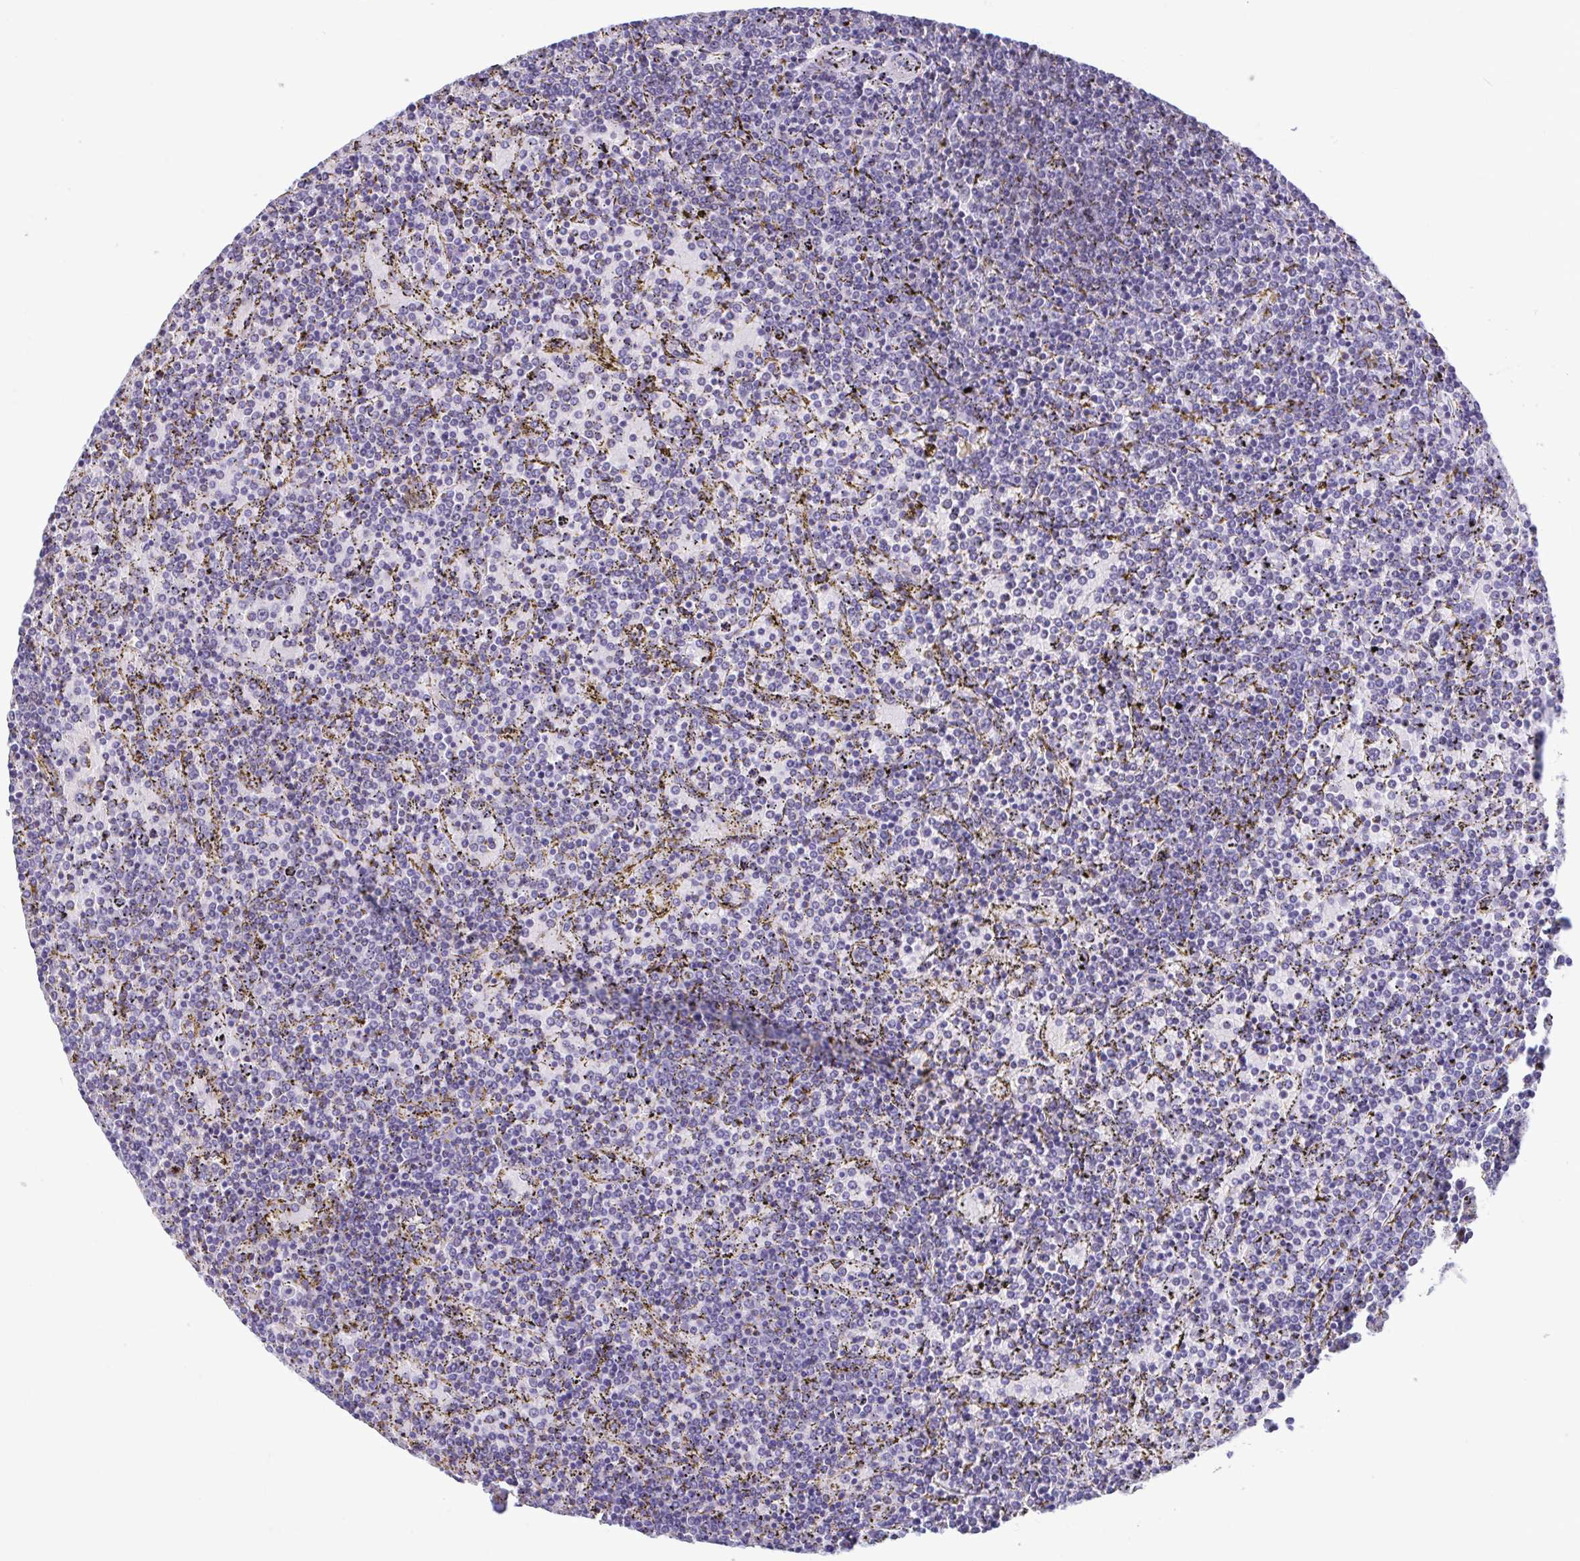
{"staining": {"intensity": "negative", "quantity": "none", "location": "none"}, "tissue": "lymphoma", "cell_type": "Tumor cells", "image_type": "cancer", "snomed": [{"axis": "morphology", "description": "Malignant lymphoma, non-Hodgkin's type, Low grade"}, {"axis": "topography", "description": "Spleen"}], "caption": "This photomicrograph is of lymphoma stained with immunohistochemistry to label a protein in brown with the nuclei are counter-stained blue. There is no expression in tumor cells. (DAB (3,3'-diaminobenzidine) immunohistochemistry, high magnification).", "gene": "PERM1", "patient": {"sex": "female", "age": 77}}